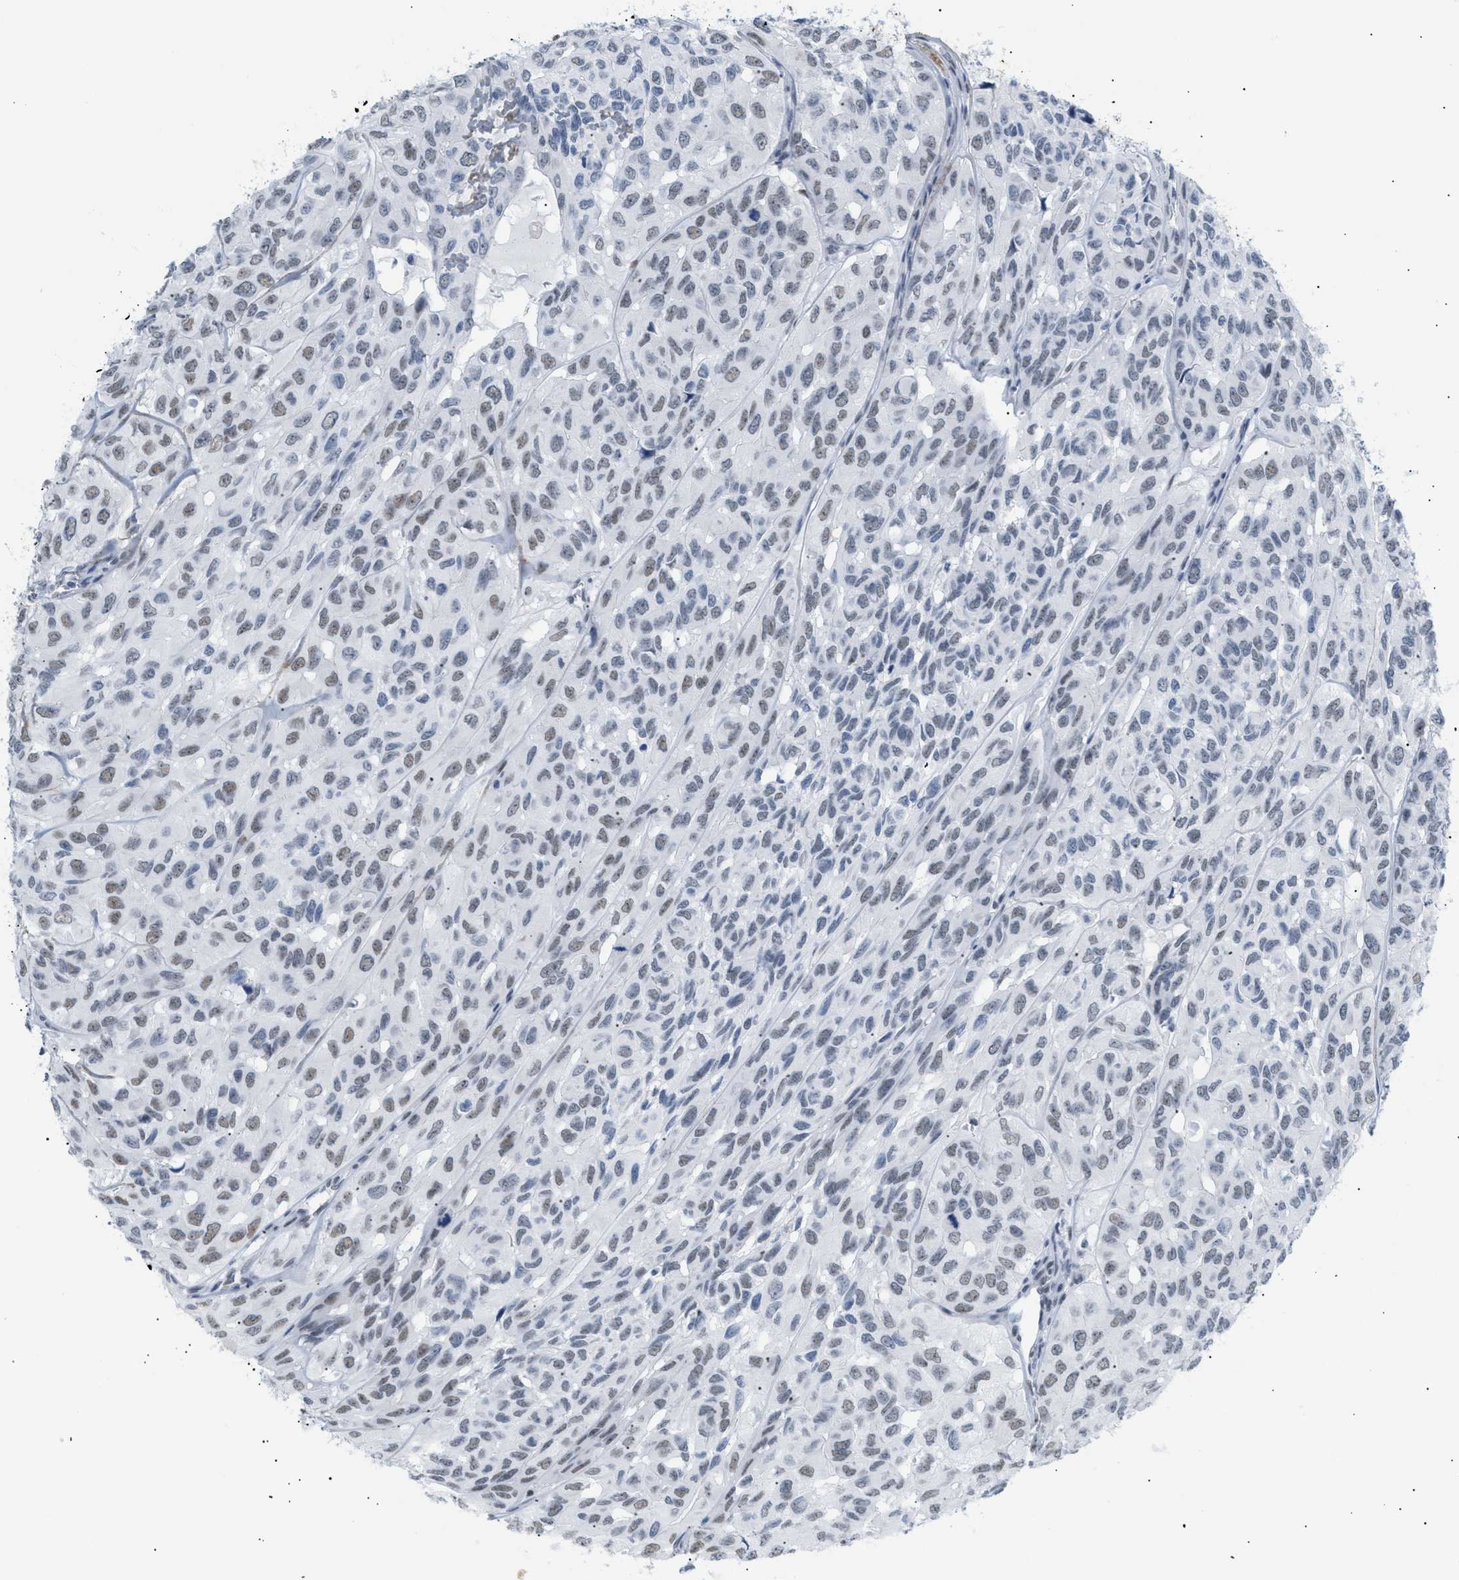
{"staining": {"intensity": "weak", "quantity": "<25%", "location": "nuclear"}, "tissue": "head and neck cancer", "cell_type": "Tumor cells", "image_type": "cancer", "snomed": [{"axis": "morphology", "description": "Adenocarcinoma, NOS"}, {"axis": "topography", "description": "Salivary gland, NOS"}, {"axis": "topography", "description": "Head-Neck"}], "caption": "Image shows no significant protein staining in tumor cells of adenocarcinoma (head and neck).", "gene": "ELN", "patient": {"sex": "female", "age": 76}}